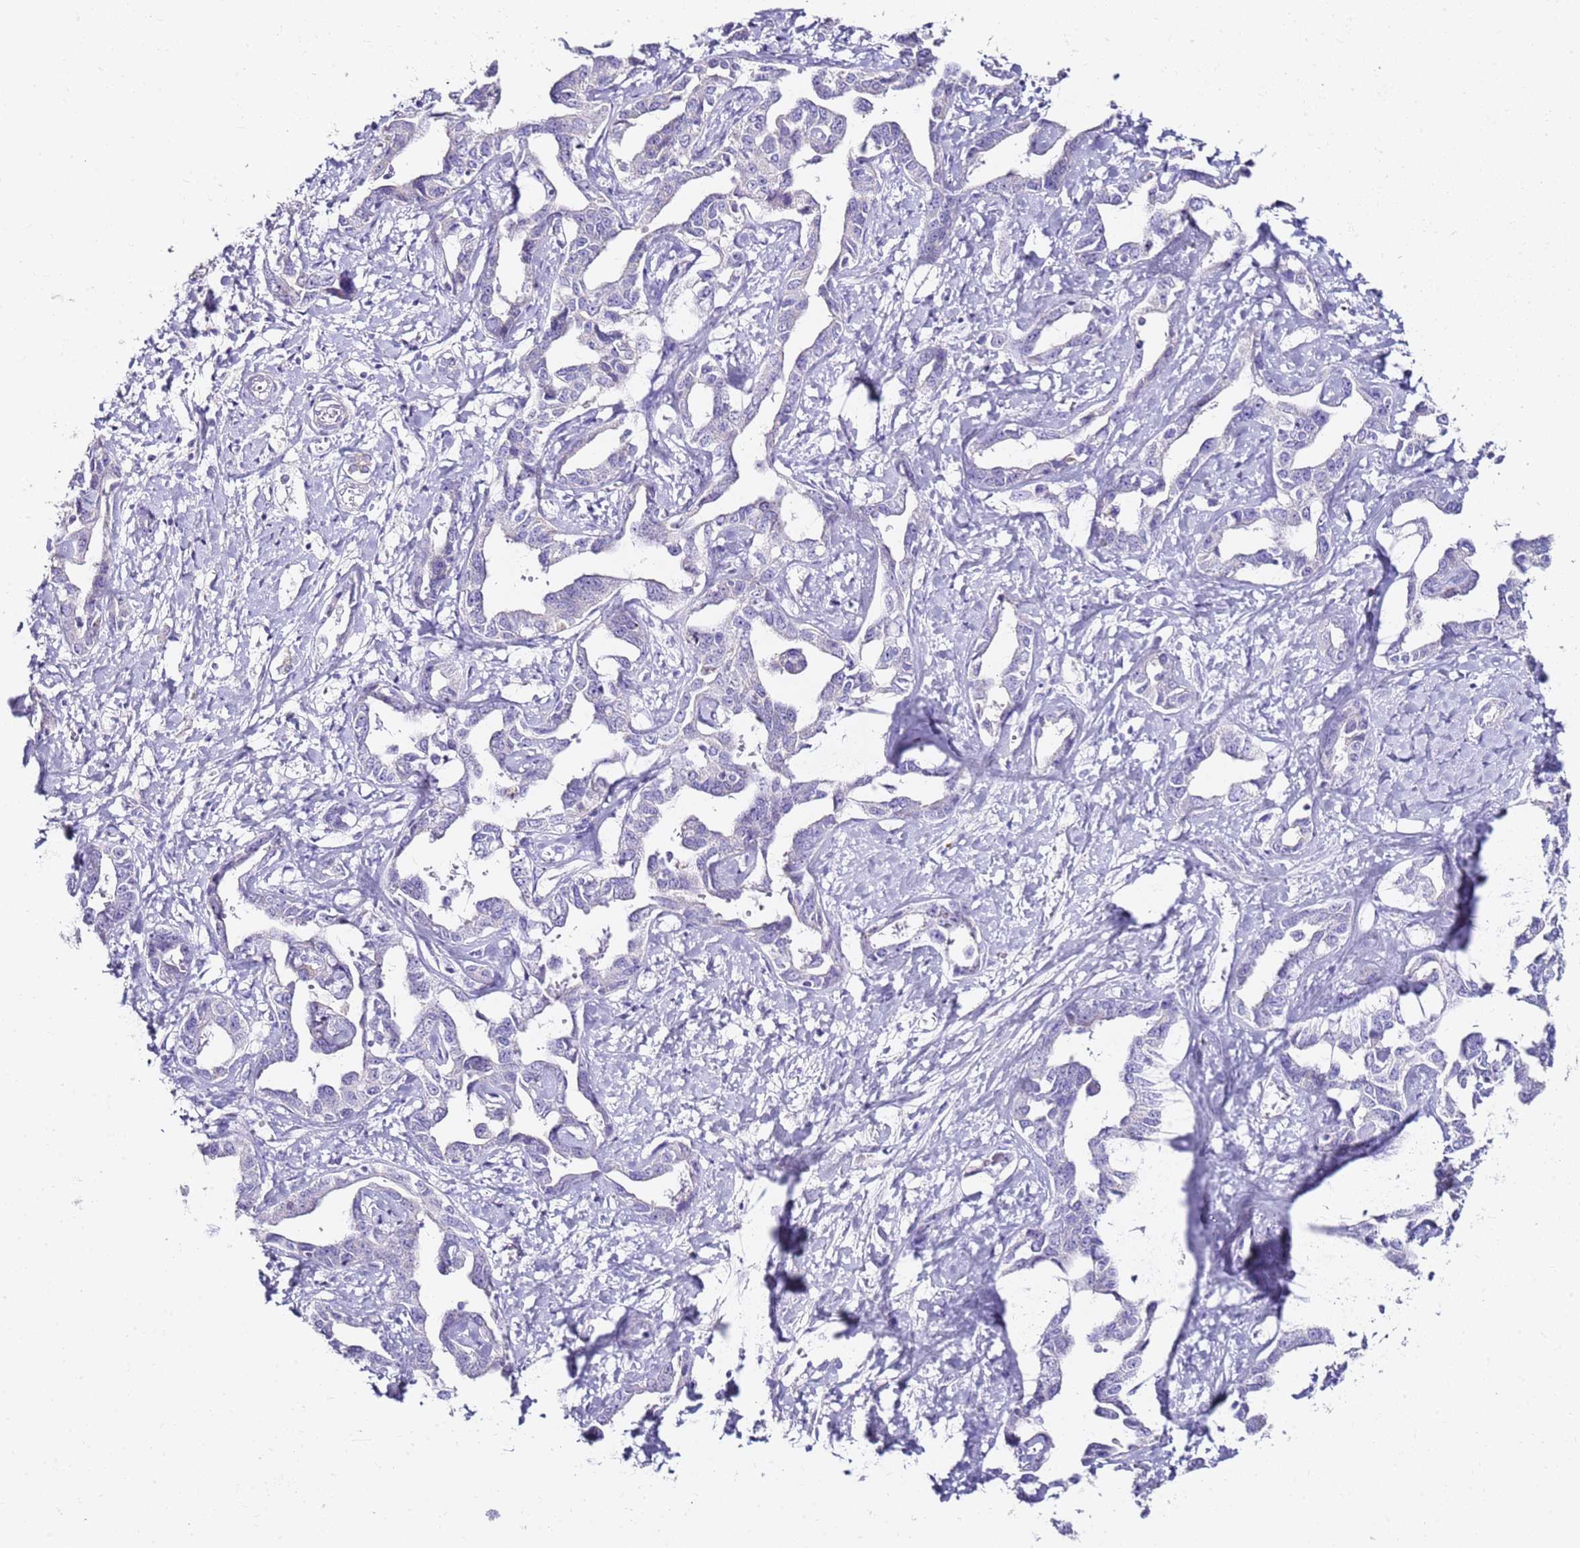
{"staining": {"intensity": "negative", "quantity": "none", "location": "none"}, "tissue": "liver cancer", "cell_type": "Tumor cells", "image_type": "cancer", "snomed": [{"axis": "morphology", "description": "Cholangiocarcinoma"}, {"axis": "topography", "description": "Liver"}], "caption": "Tumor cells show no significant protein positivity in liver cancer.", "gene": "MYBPC3", "patient": {"sex": "male", "age": 59}}